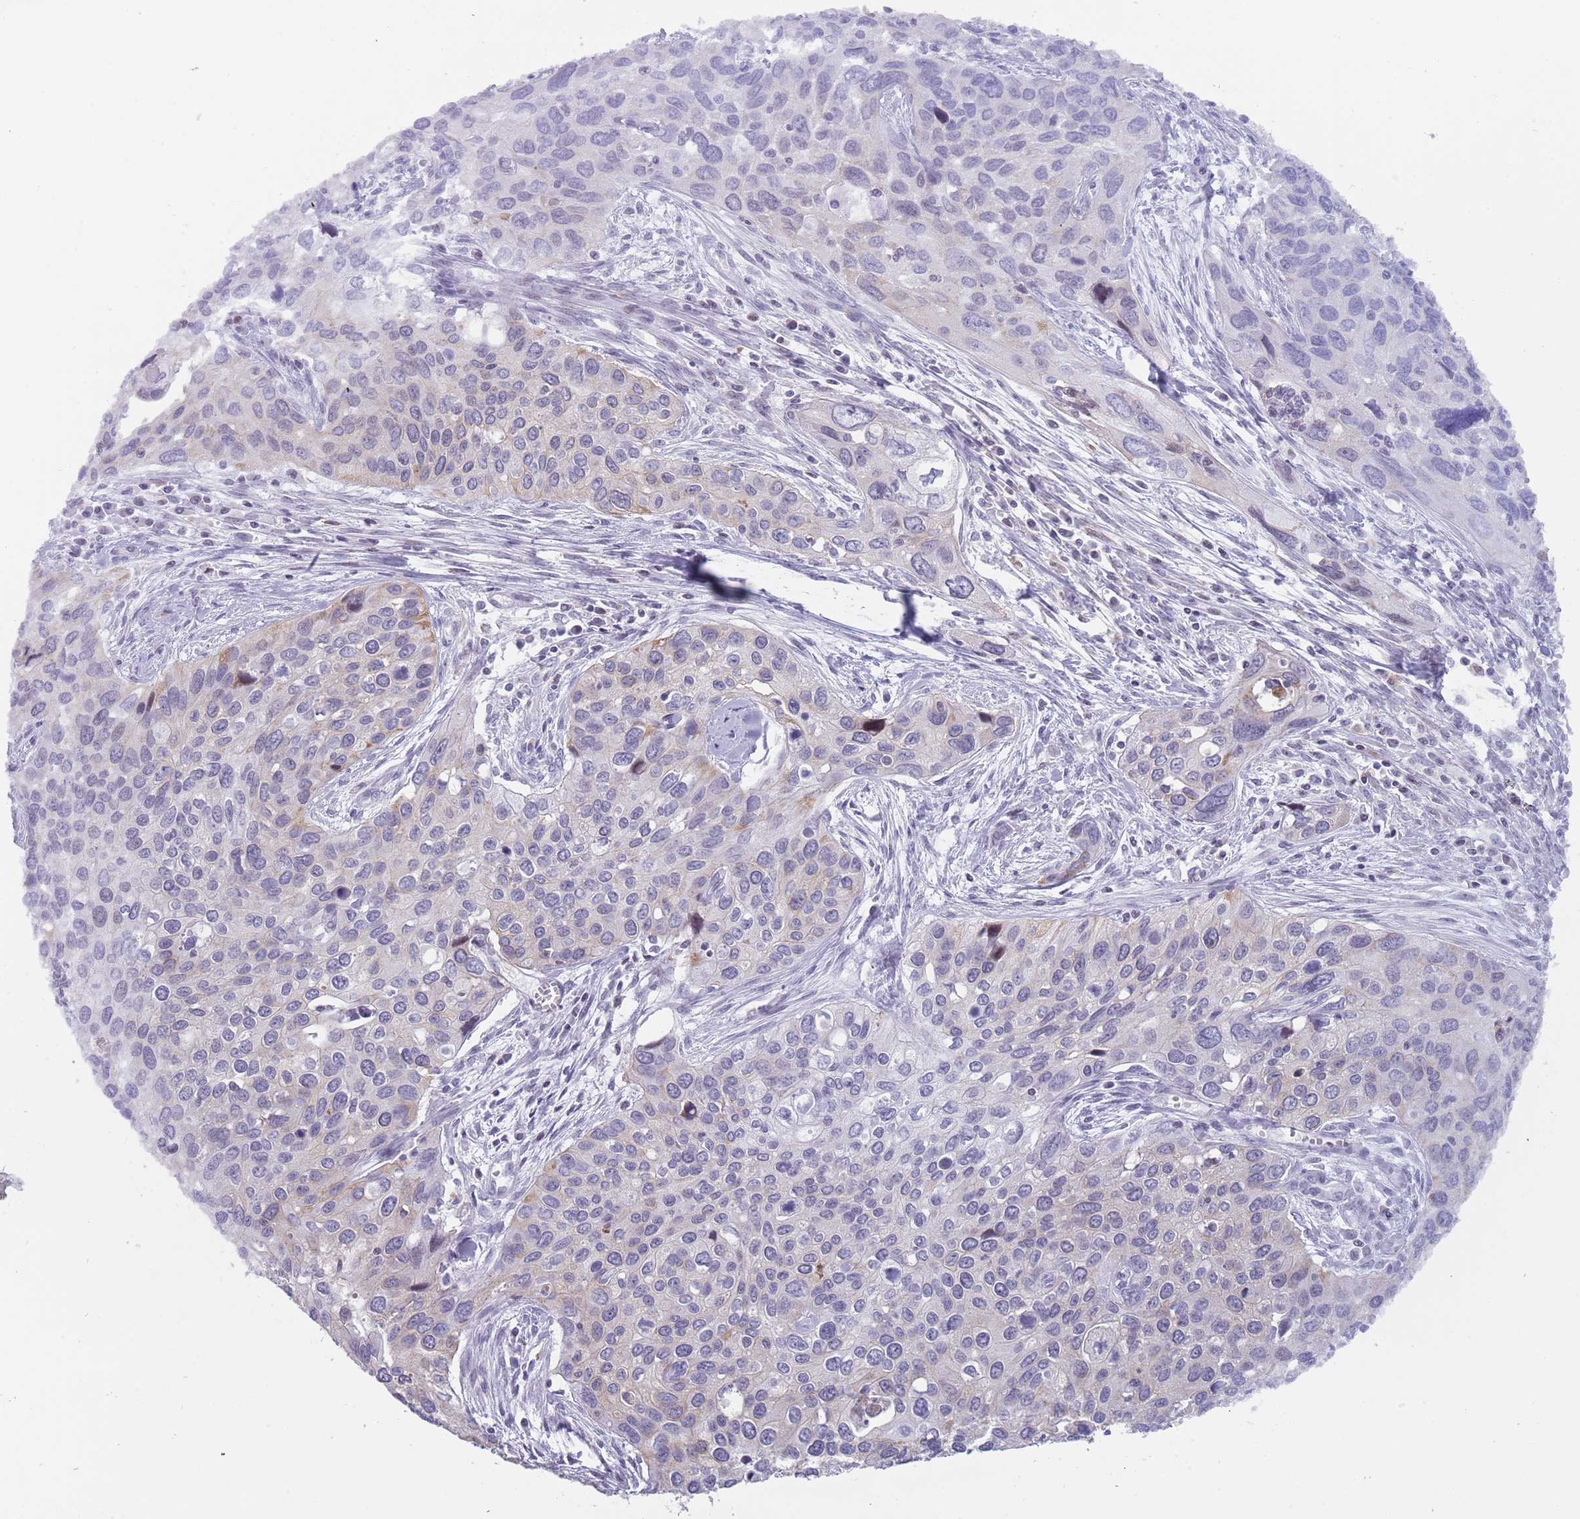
{"staining": {"intensity": "negative", "quantity": "none", "location": "none"}, "tissue": "cervical cancer", "cell_type": "Tumor cells", "image_type": "cancer", "snomed": [{"axis": "morphology", "description": "Squamous cell carcinoma, NOS"}, {"axis": "topography", "description": "Cervix"}], "caption": "Image shows no significant protein positivity in tumor cells of cervical cancer (squamous cell carcinoma).", "gene": "HDAC8", "patient": {"sex": "female", "age": 55}}